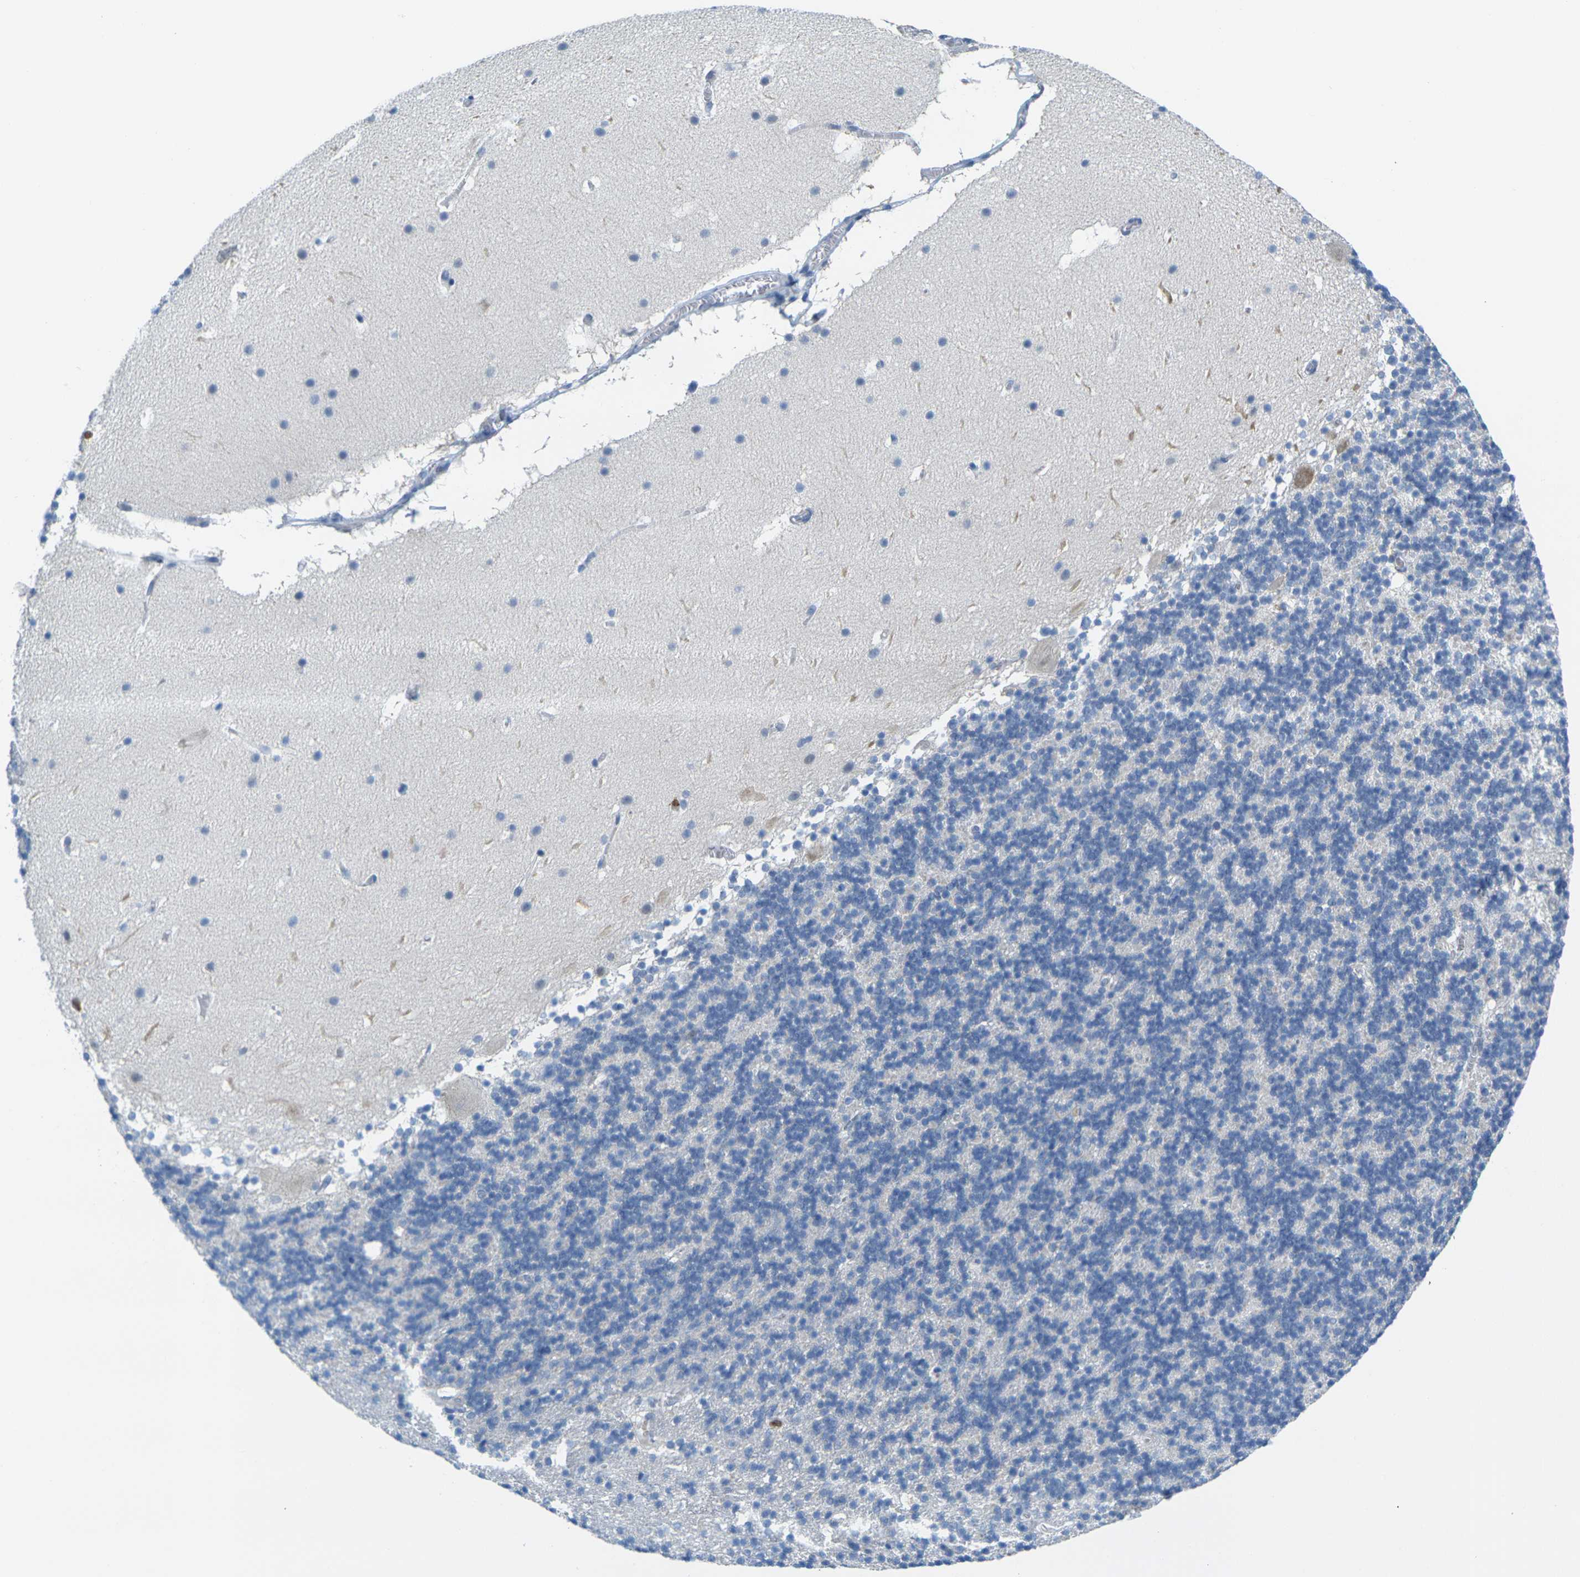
{"staining": {"intensity": "negative", "quantity": "none", "location": "none"}, "tissue": "cerebellum", "cell_type": "Cells in granular layer", "image_type": "normal", "snomed": [{"axis": "morphology", "description": "Normal tissue, NOS"}, {"axis": "topography", "description": "Cerebellum"}], "caption": "The micrograph exhibits no staining of cells in granular layer in benign cerebellum. (Brightfield microscopy of DAB (3,3'-diaminobenzidine) immunohistochemistry (IHC) at high magnification).", "gene": "CD3D", "patient": {"sex": "male", "age": 45}}